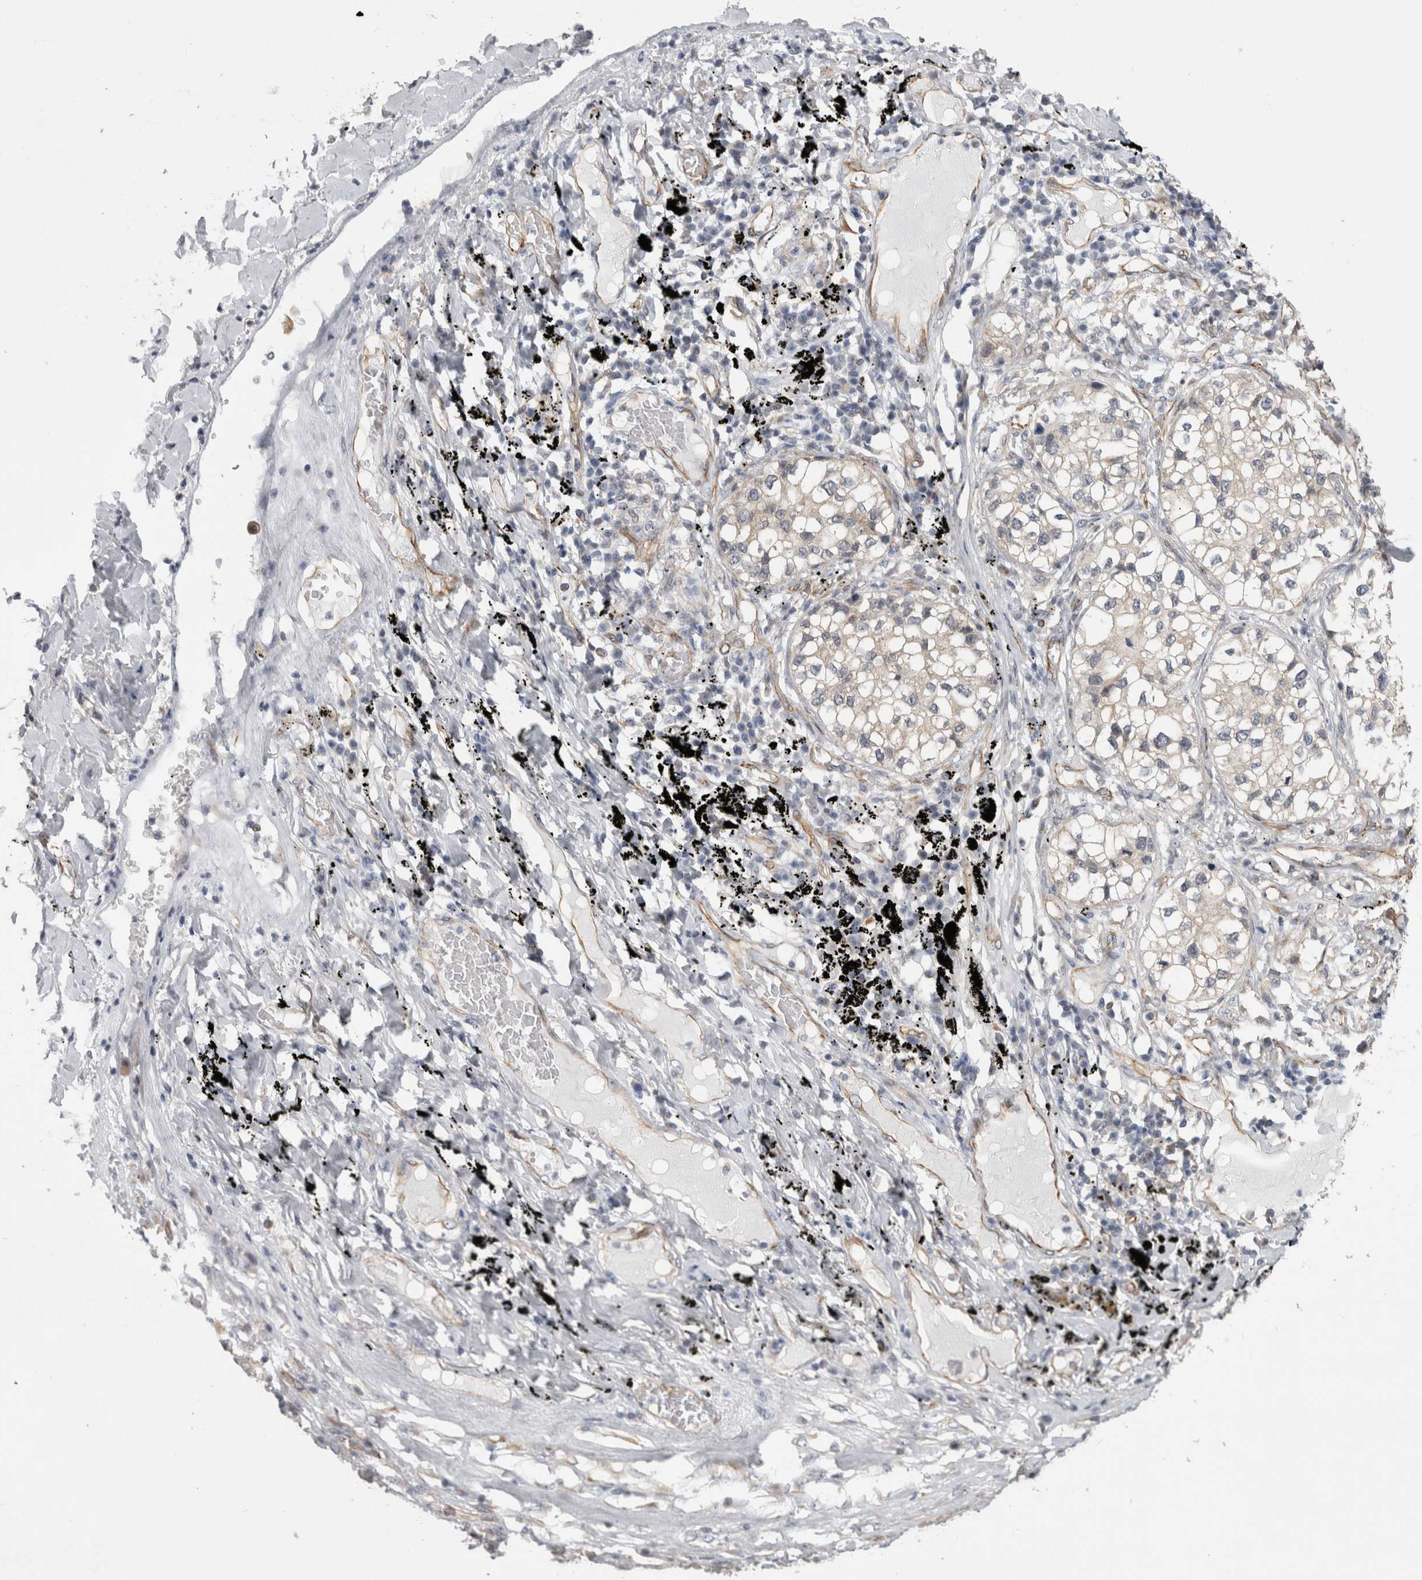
{"staining": {"intensity": "weak", "quantity": "<25%", "location": "cytoplasmic/membranous"}, "tissue": "lung cancer", "cell_type": "Tumor cells", "image_type": "cancer", "snomed": [{"axis": "morphology", "description": "Adenocarcinoma, NOS"}, {"axis": "topography", "description": "Lung"}], "caption": "Immunohistochemistry of lung adenocarcinoma exhibits no expression in tumor cells. (DAB (3,3'-diaminobenzidine) IHC visualized using brightfield microscopy, high magnification).", "gene": "ACOT7", "patient": {"sex": "male", "age": 63}}